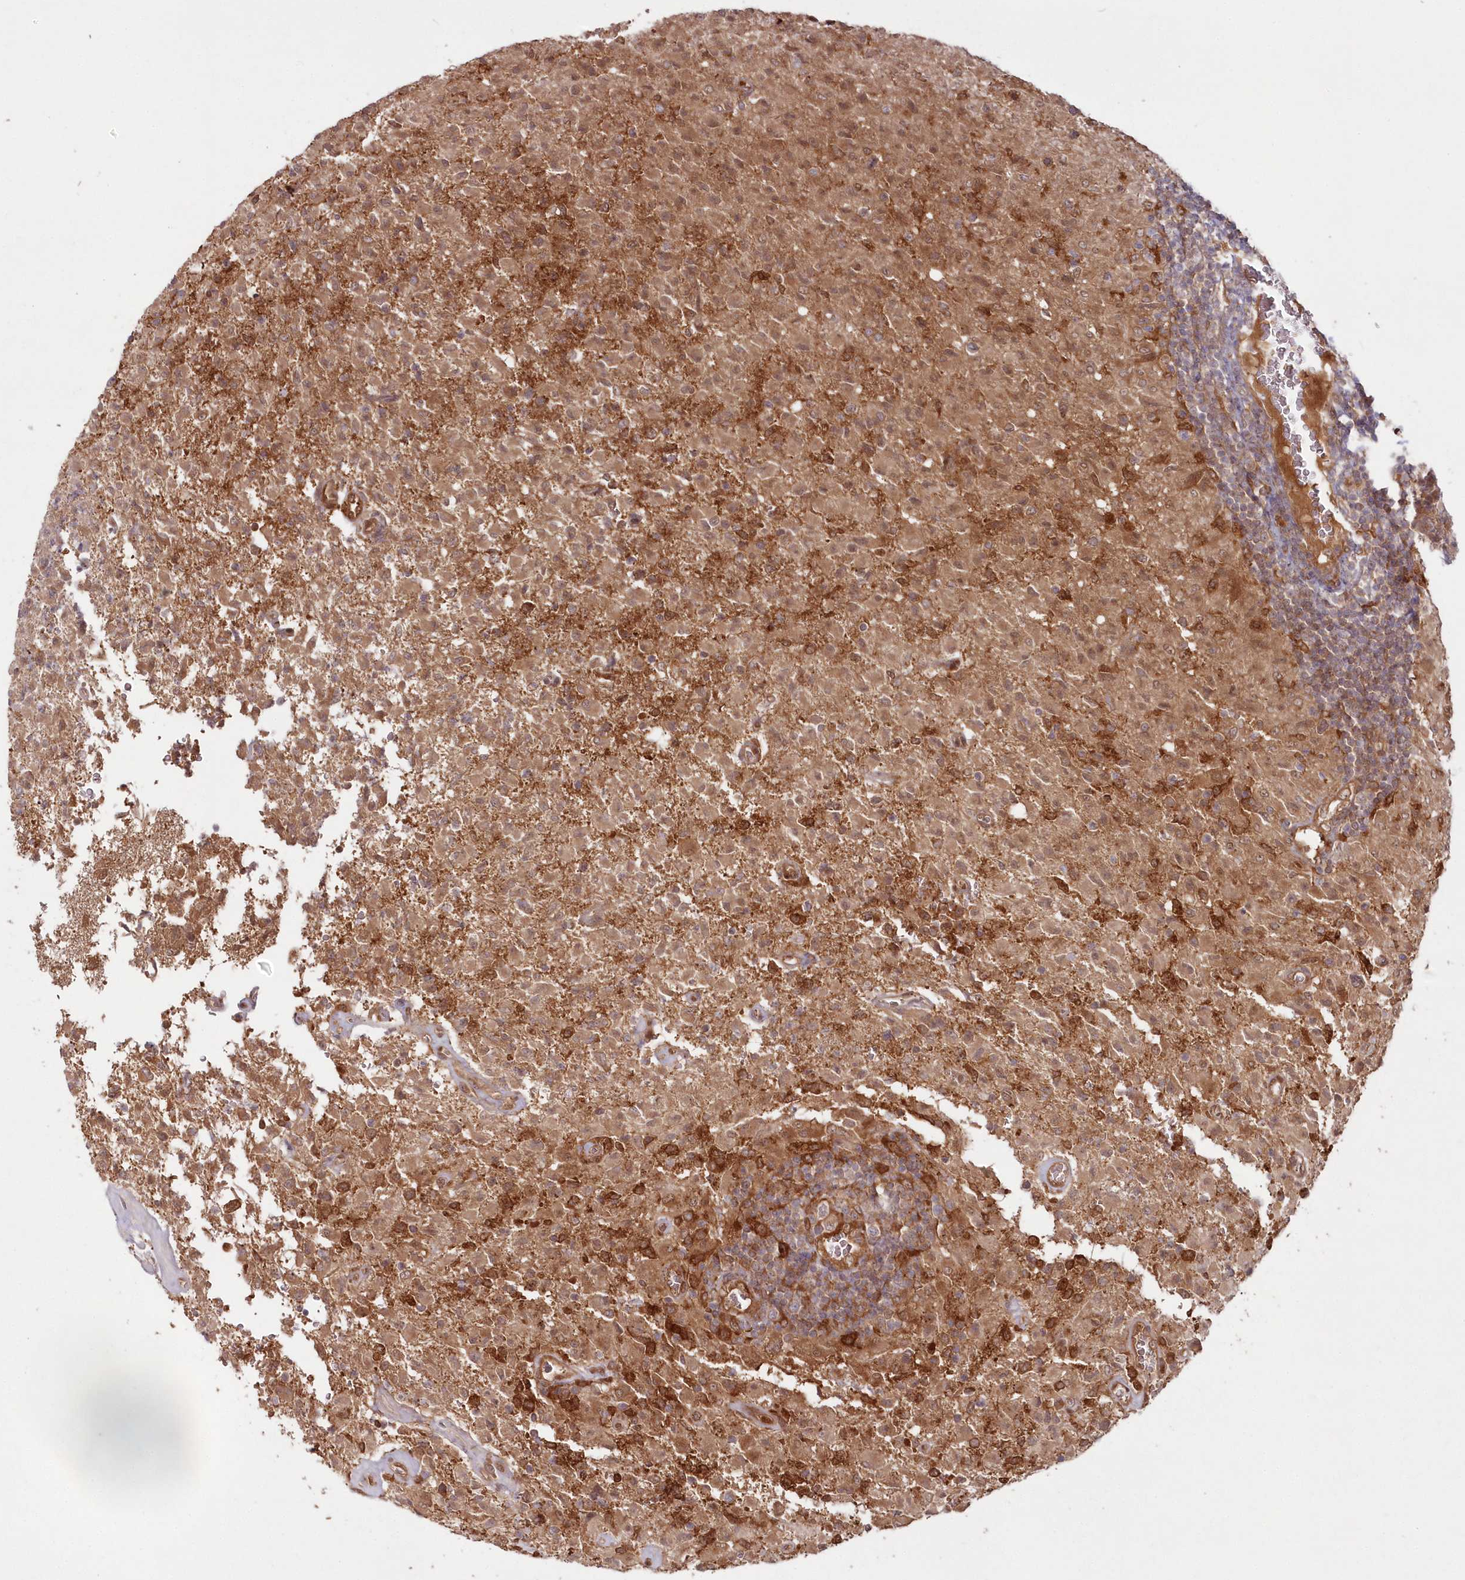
{"staining": {"intensity": "moderate", "quantity": "<25%", "location": "cytoplasmic/membranous,nuclear"}, "tissue": "glioma", "cell_type": "Tumor cells", "image_type": "cancer", "snomed": [{"axis": "morphology", "description": "Glioma, malignant, High grade"}, {"axis": "topography", "description": "Brain"}], "caption": "This image demonstrates immunohistochemistry staining of human high-grade glioma (malignant), with low moderate cytoplasmic/membranous and nuclear expression in approximately <25% of tumor cells.", "gene": "GBE1", "patient": {"sex": "female", "age": 57}}